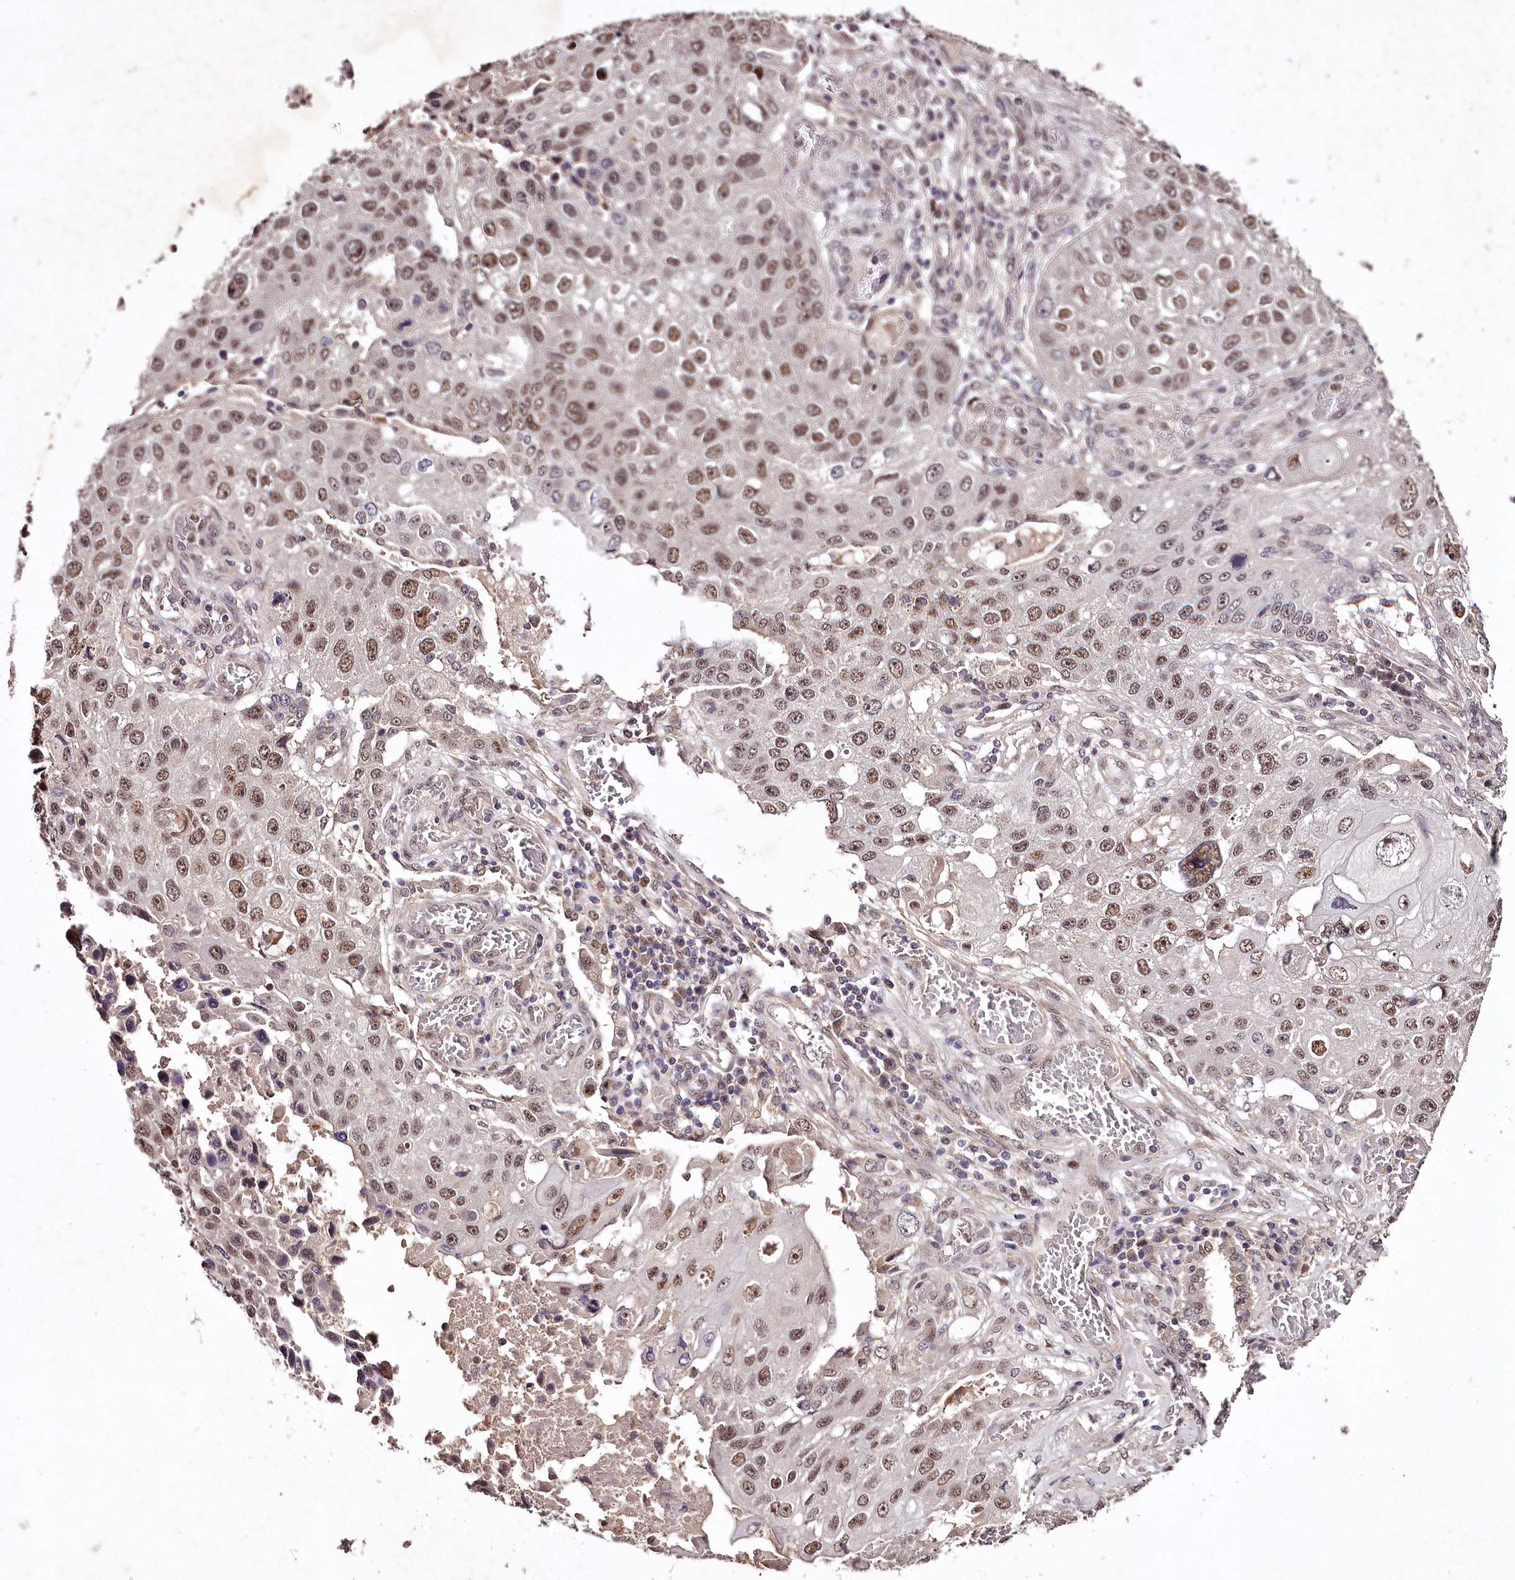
{"staining": {"intensity": "moderate", "quantity": ">75%", "location": "nuclear"}, "tissue": "lung cancer", "cell_type": "Tumor cells", "image_type": "cancer", "snomed": [{"axis": "morphology", "description": "Squamous cell carcinoma, NOS"}, {"axis": "topography", "description": "Lung"}], "caption": "Approximately >75% of tumor cells in lung cancer (squamous cell carcinoma) display moderate nuclear protein positivity as visualized by brown immunohistochemical staining.", "gene": "MAML3", "patient": {"sex": "male", "age": 61}}